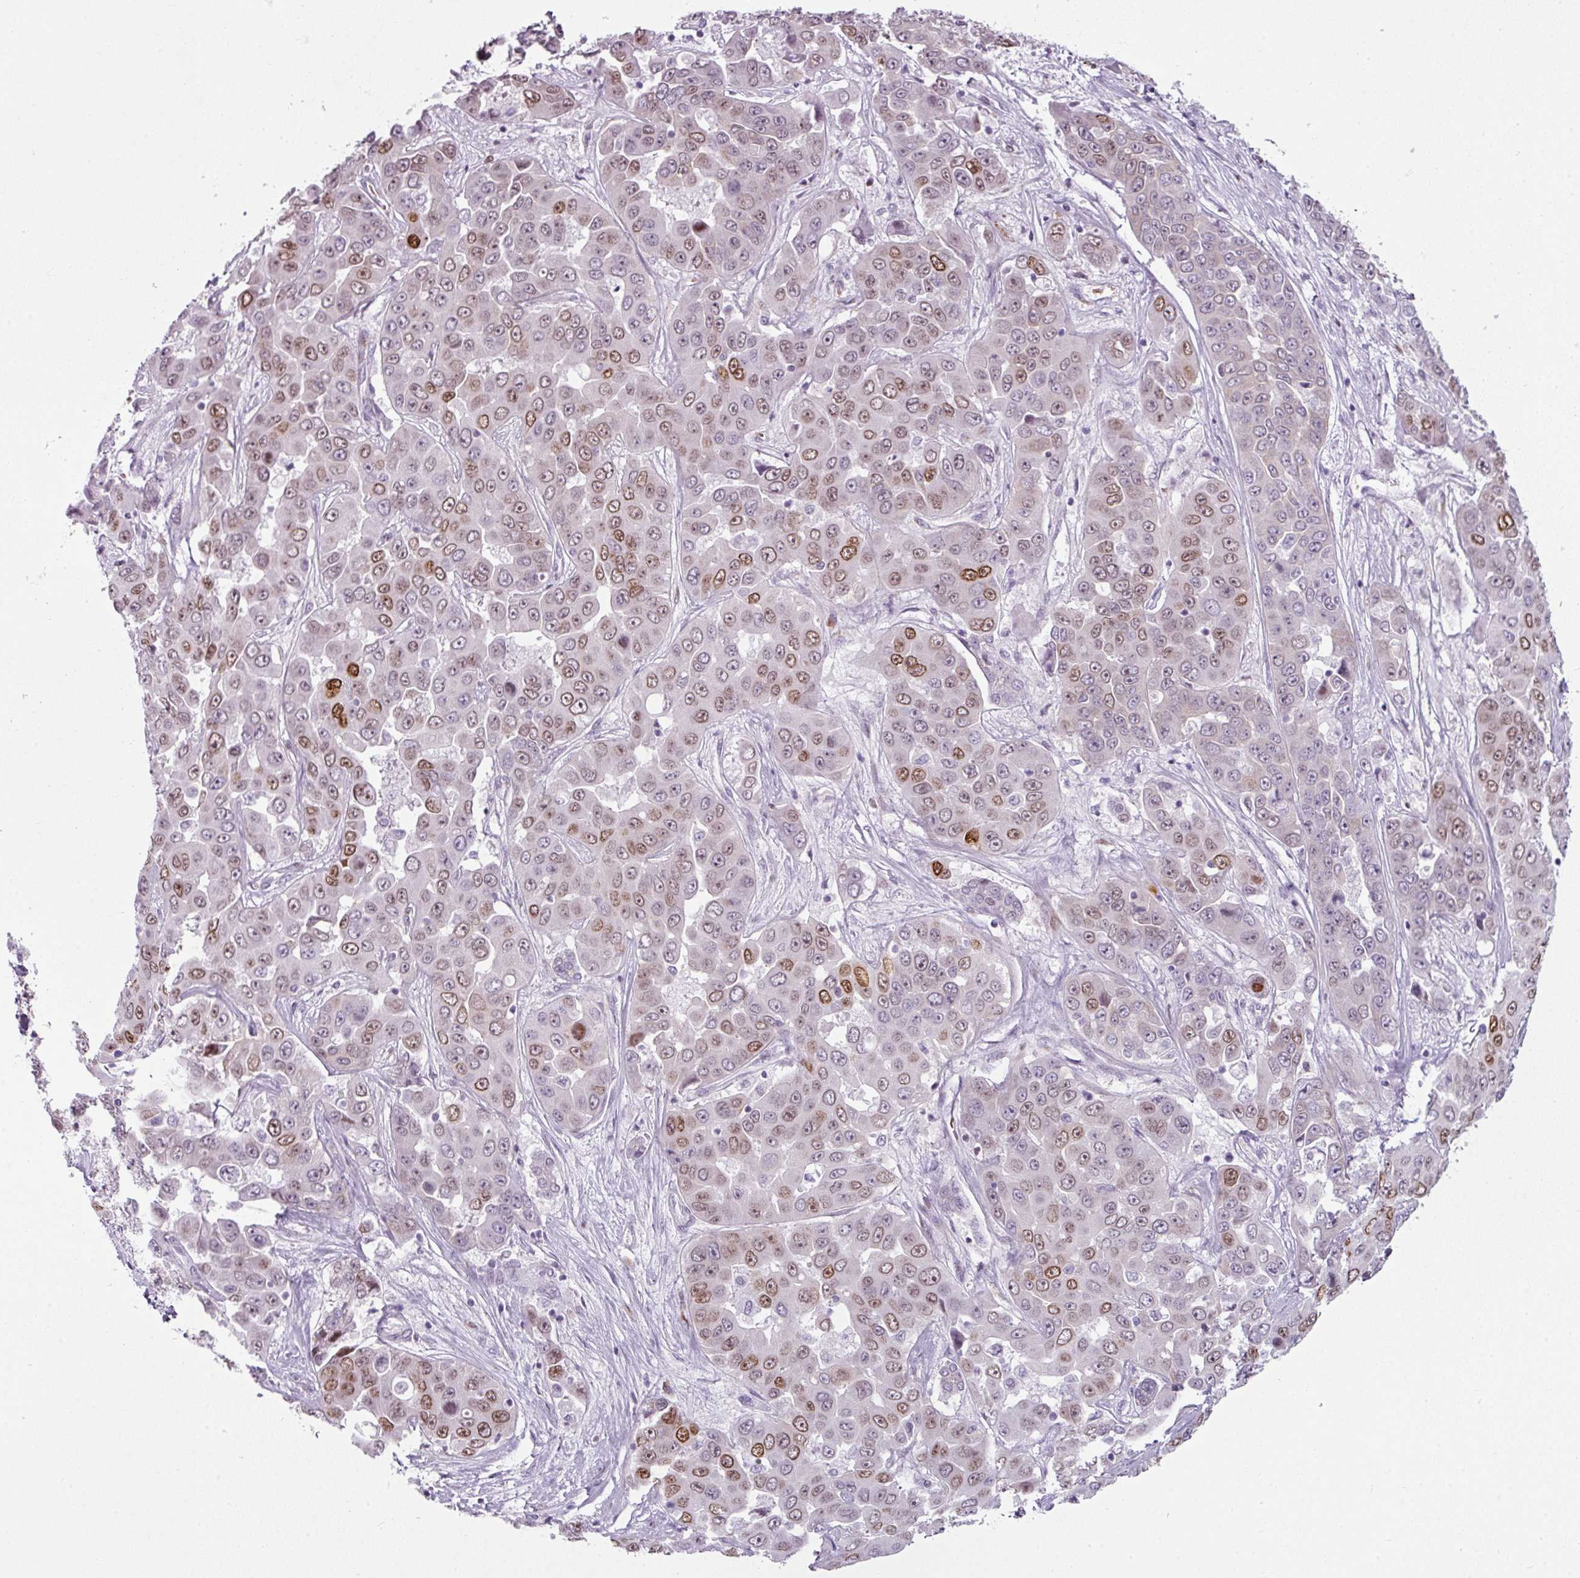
{"staining": {"intensity": "moderate", "quantity": "25%-75%", "location": "nuclear"}, "tissue": "liver cancer", "cell_type": "Tumor cells", "image_type": "cancer", "snomed": [{"axis": "morphology", "description": "Cholangiocarcinoma"}, {"axis": "topography", "description": "Liver"}], "caption": "Immunohistochemistry (IHC) micrograph of neoplastic tissue: liver cholangiocarcinoma stained using IHC demonstrates medium levels of moderate protein expression localized specifically in the nuclear of tumor cells, appearing as a nuclear brown color.", "gene": "SYT8", "patient": {"sex": "female", "age": 52}}